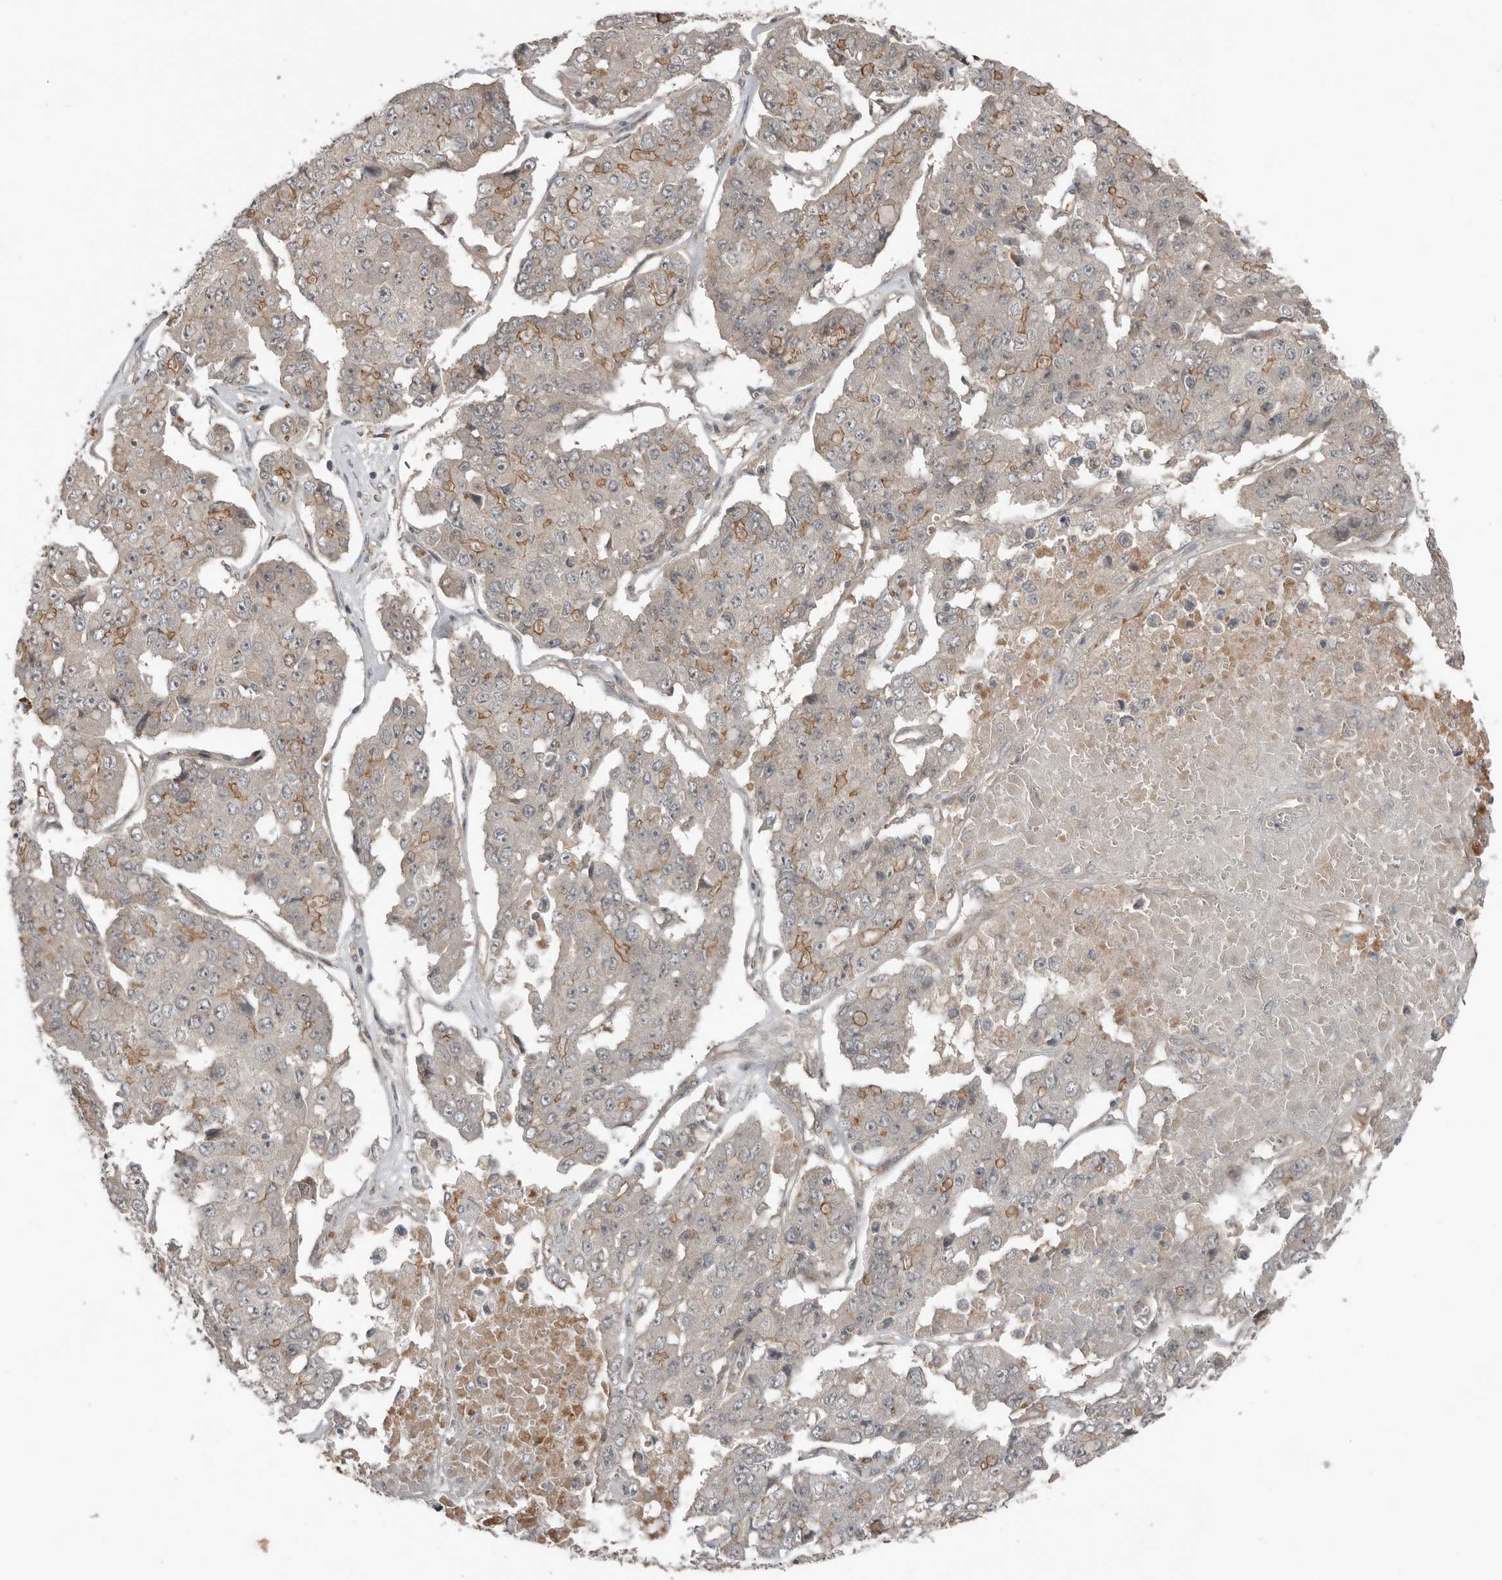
{"staining": {"intensity": "weak", "quantity": "<25%", "location": "cytoplasmic/membranous"}, "tissue": "pancreatic cancer", "cell_type": "Tumor cells", "image_type": "cancer", "snomed": [{"axis": "morphology", "description": "Adenocarcinoma, NOS"}, {"axis": "topography", "description": "Pancreas"}], "caption": "Pancreatic cancer (adenocarcinoma) stained for a protein using immunohistochemistry (IHC) exhibits no expression tumor cells.", "gene": "TEAD3", "patient": {"sex": "male", "age": 50}}